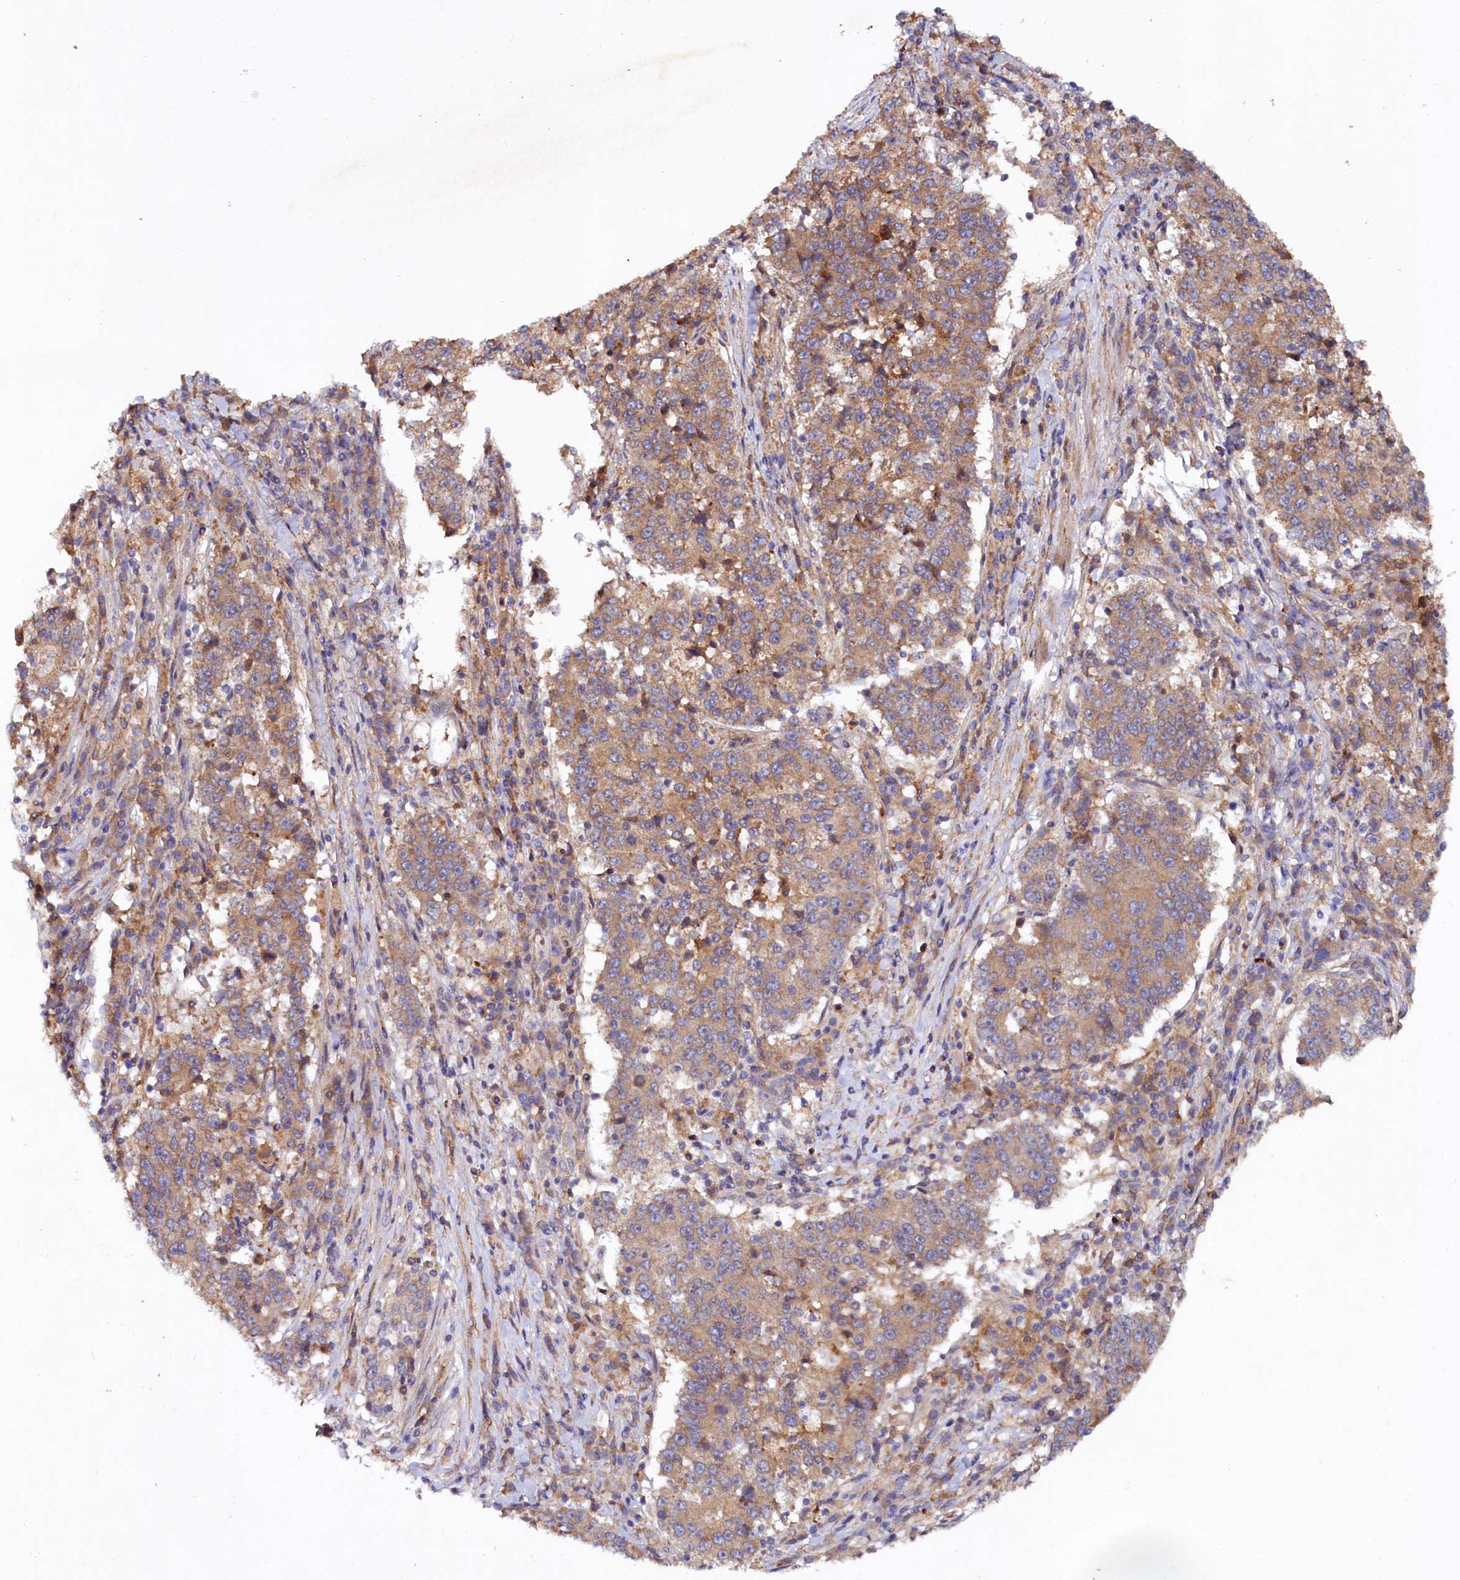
{"staining": {"intensity": "moderate", "quantity": ">75%", "location": "cytoplasmic/membranous"}, "tissue": "stomach cancer", "cell_type": "Tumor cells", "image_type": "cancer", "snomed": [{"axis": "morphology", "description": "Adenocarcinoma, NOS"}, {"axis": "topography", "description": "Stomach"}], "caption": "Tumor cells reveal medium levels of moderate cytoplasmic/membranous staining in approximately >75% of cells in human stomach cancer (adenocarcinoma).", "gene": "ETFBKMT", "patient": {"sex": "male", "age": 59}}